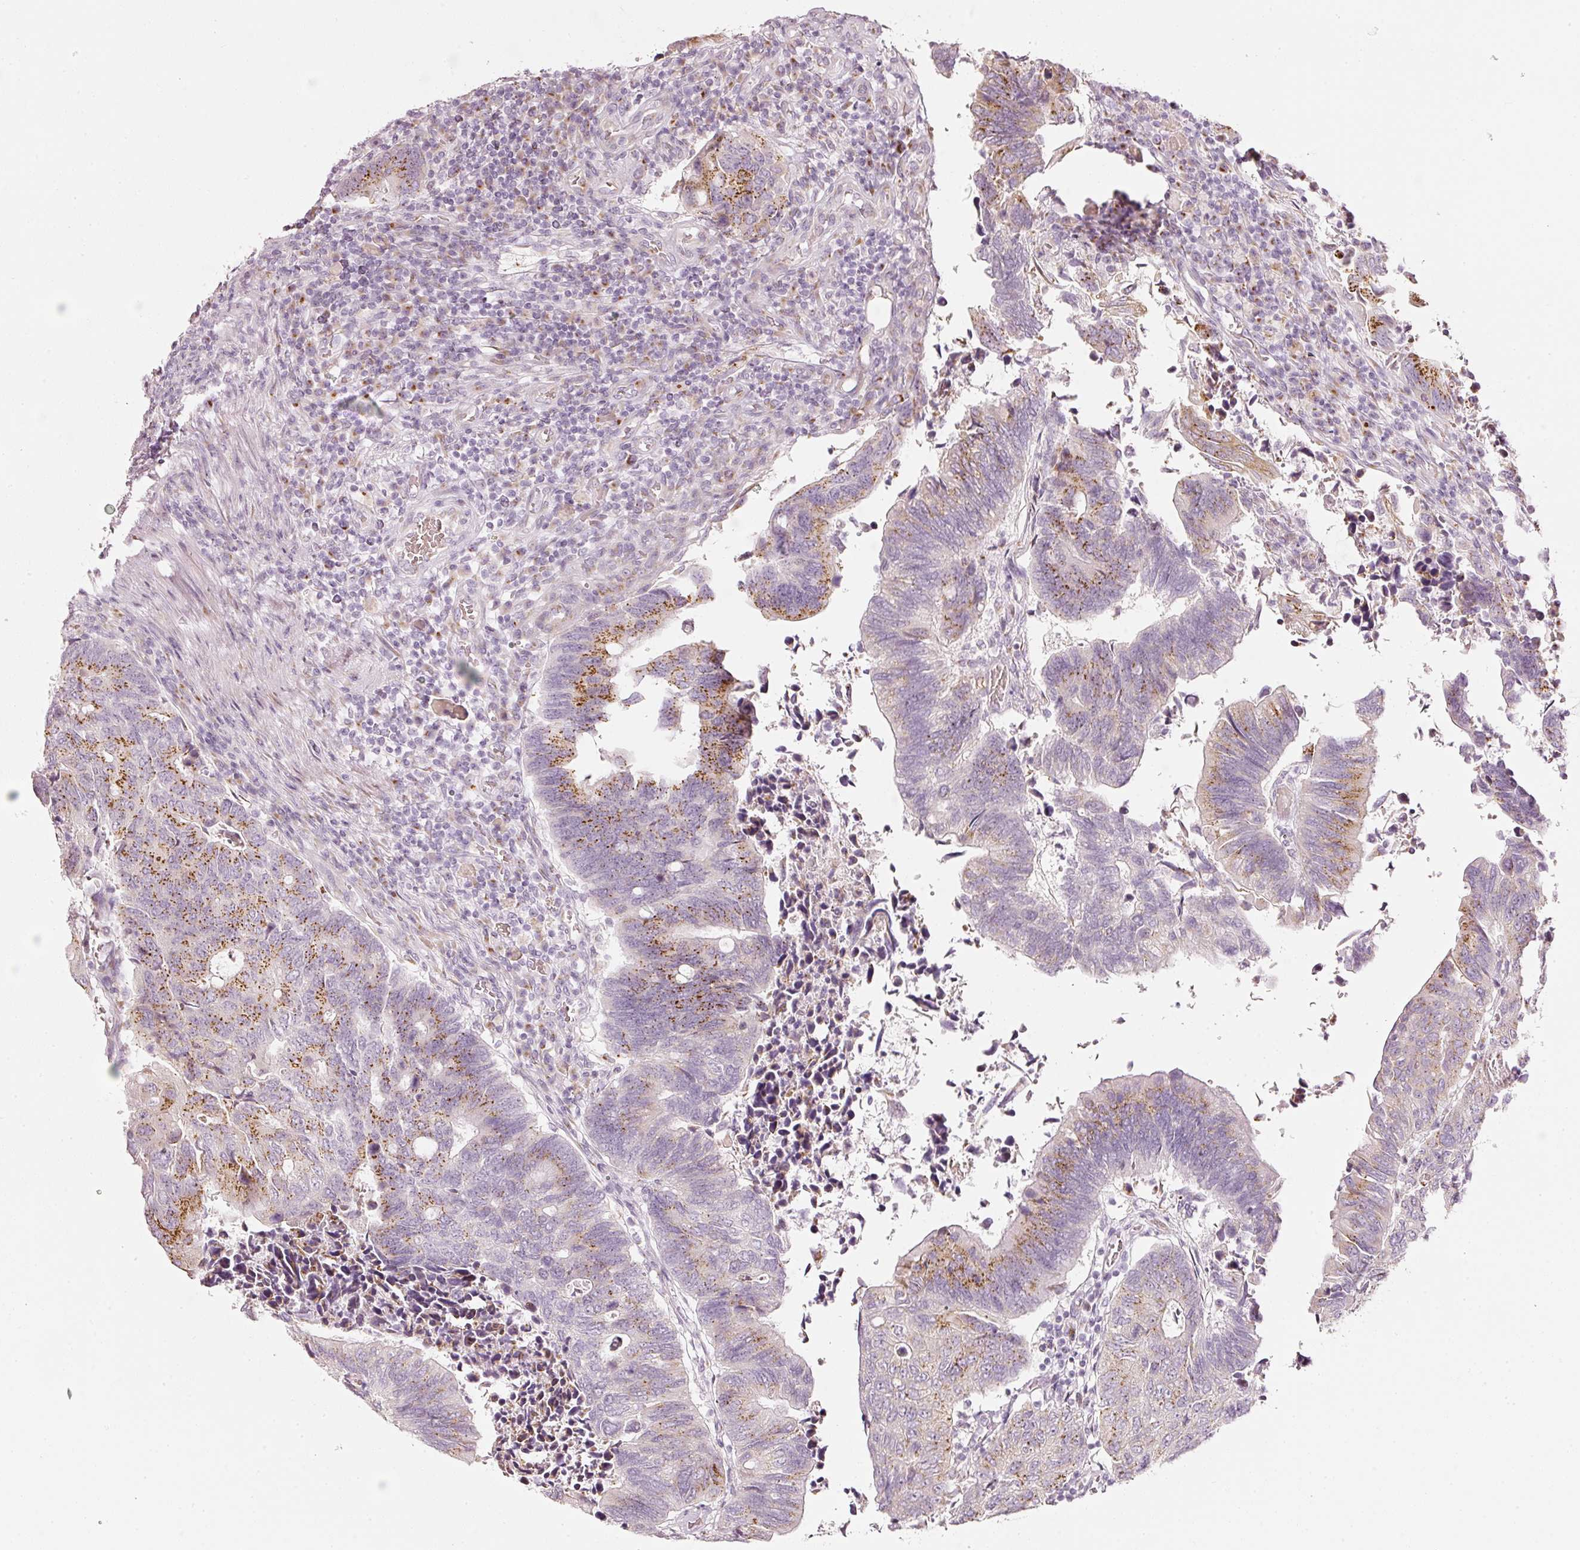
{"staining": {"intensity": "moderate", "quantity": "25%-75%", "location": "cytoplasmic/membranous"}, "tissue": "colorectal cancer", "cell_type": "Tumor cells", "image_type": "cancer", "snomed": [{"axis": "morphology", "description": "Adenocarcinoma, NOS"}, {"axis": "topography", "description": "Colon"}], "caption": "DAB immunohistochemical staining of colorectal adenocarcinoma exhibits moderate cytoplasmic/membranous protein positivity in approximately 25%-75% of tumor cells. Nuclei are stained in blue.", "gene": "SDF4", "patient": {"sex": "male", "age": 87}}